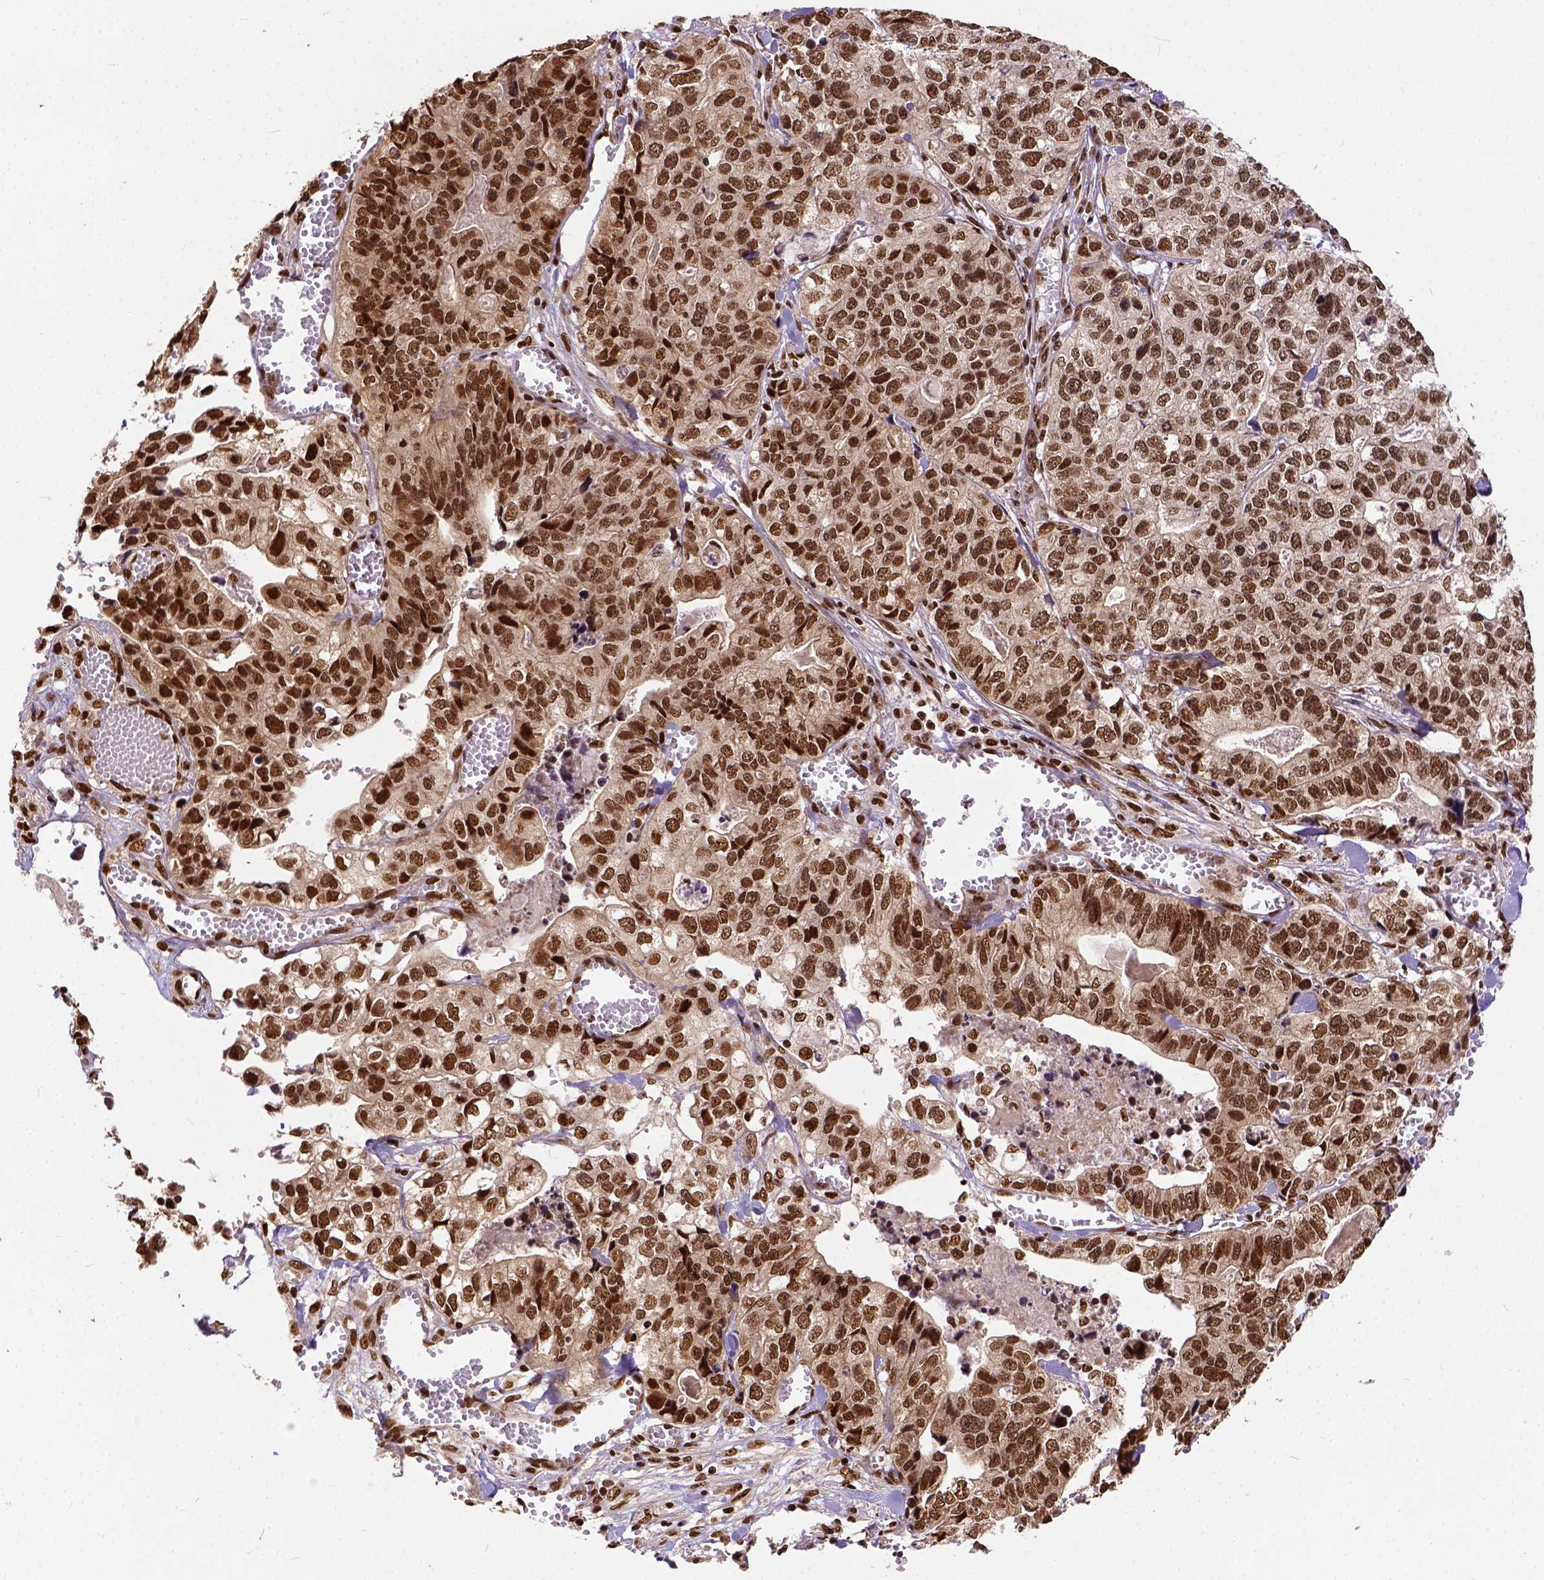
{"staining": {"intensity": "strong", "quantity": ">75%", "location": "nuclear"}, "tissue": "stomach cancer", "cell_type": "Tumor cells", "image_type": "cancer", "snomed": [{"axis": "morphology", "description": "Adenocarcinoma, NOS"}, {"axis": "topography", "description": "Stomach, upper"}], "caption": "Adenocarcinoma (stomach) tissue exhibits strong nuclear positivity in about >75% of tumor cells, visualized by immunohistochemistry.", "gene": "NACC1", "patient": {"sex": "female", "age": 67}}